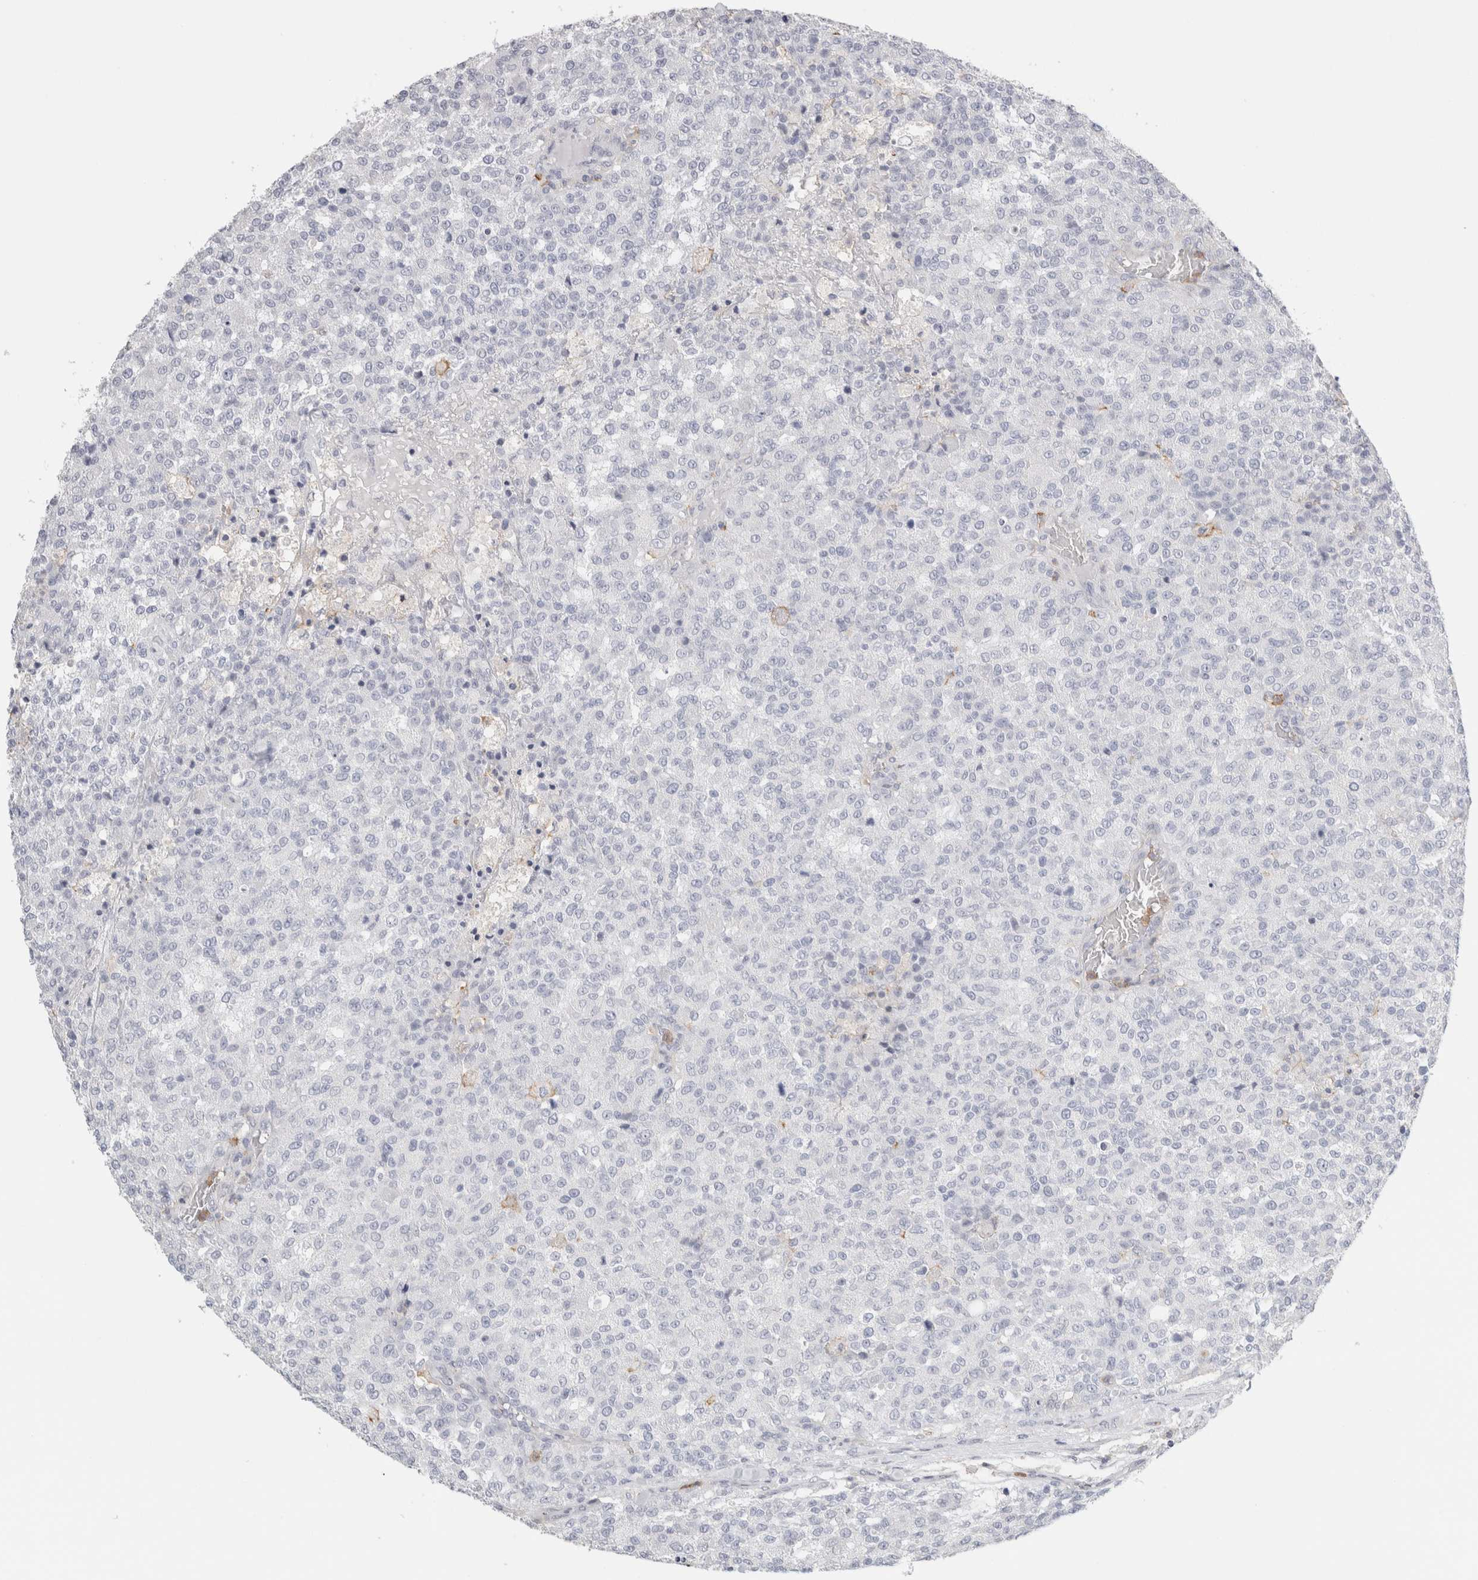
{"staining": {"intensity": "negative", "quantity": "none", "location": "none"}, "tissue": "testis cancer", "cell_type": "Tumor cells", "image_type": "cancer", "snomed": [{"axis": "morphology", "description": "Seminoma, NOS"}, {"axis": "topography", "description": "Testis"}], "caption": "Immunohistochemistry (IHC) micrograph of neoplastic tissue: seminoma (testis) stained with DAB exhibits no significant protein positivity in tumor cells.", "gene": "P2RY2", "patient": {"sex": "male", "age": 59}}